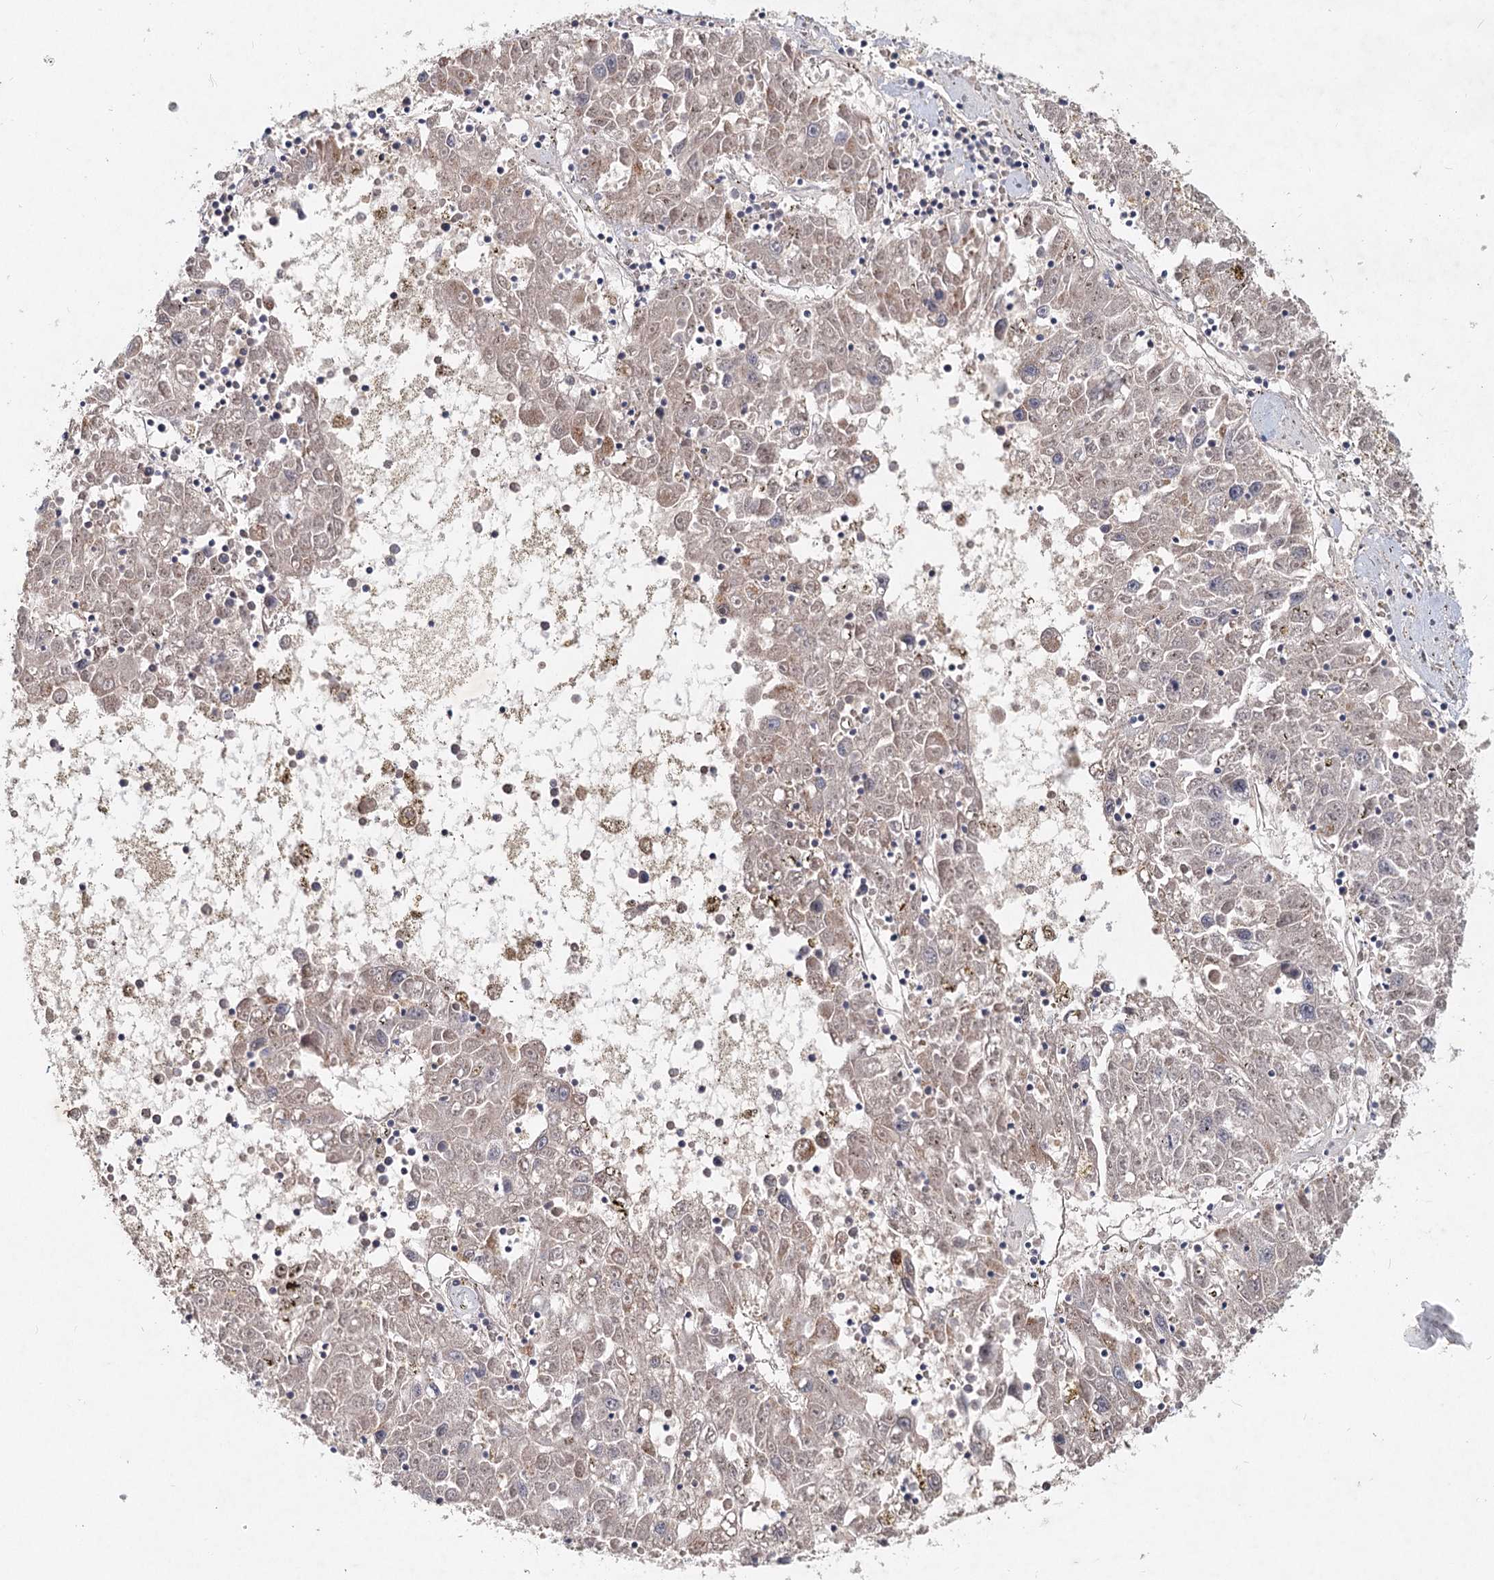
{"staining": {"intensity": "weak", "quantity": "25%-75%", "location": "cytoplasmic/membranous"}, "tissue": "liver cancer", "cell_type": "Tumor cells", "image_type": "cancer", "snomed": [{"axis": "morphology", "description": "Carcinoma, Hepatocellular, NOS"}, {"axis": "topography", "description": "Liver"}], "caption": "Human liver cancer stained for a protein (brown) exhibits weak cytoplasmic/membranous positive positivity in about 25%-75% of tumor cells.", "gene": "AP3B1", "patient": {"sex": "male", "age": 49}}